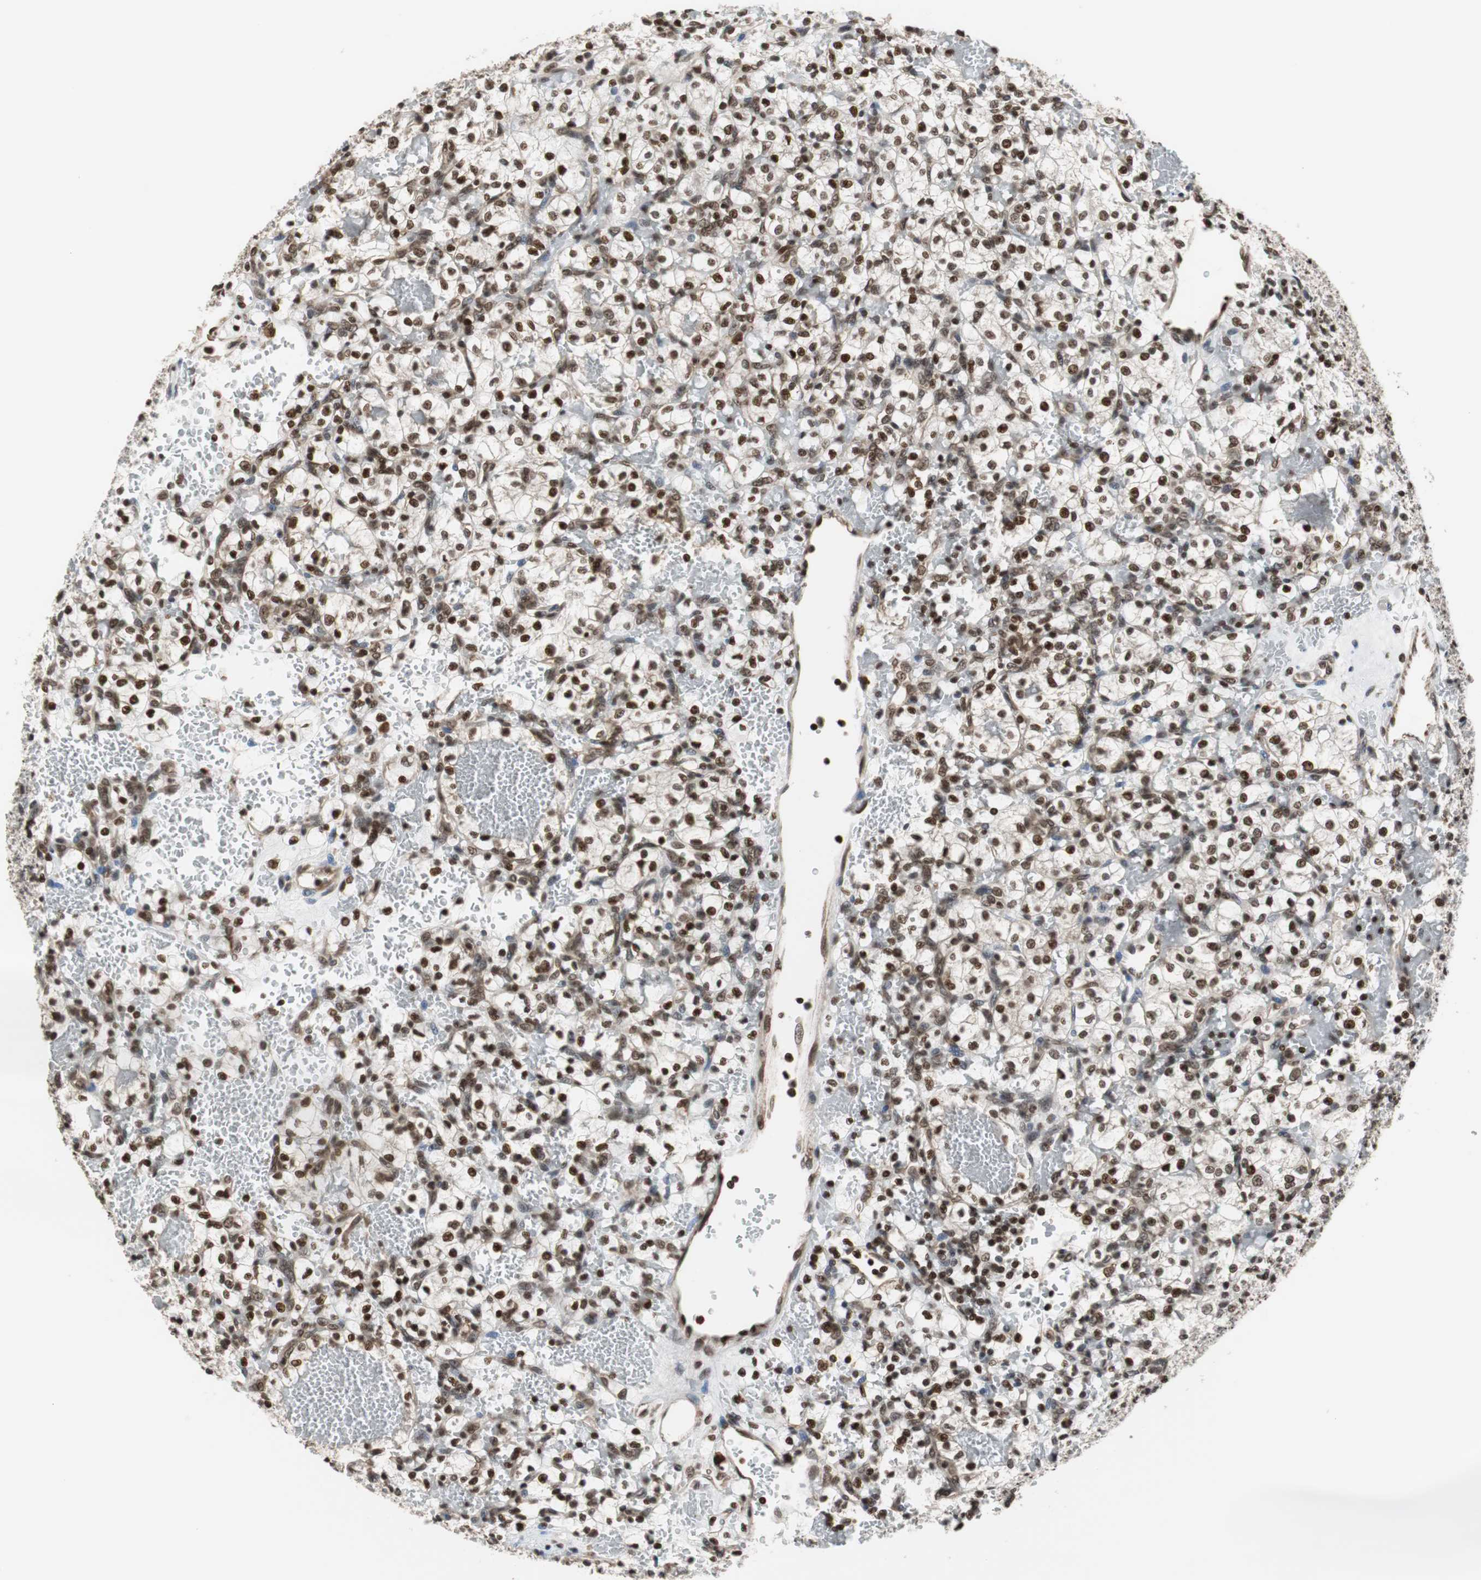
{"staining": {"intensity": "strong", "quantity": ">75%", "location": "nuclear"}, "tissue": "renal cancer", "cell_type": "Tumor cells", "image_type": "cancer", "snomed": [{"axis": "morphology", "description": "Adenocarcinoma, NOS"}, {"axis": "topography", "description": "Kidney"}], "caption": "Renal cancer tissue reveals strong nuclear expression in approximately >75% of tumor cells, visualized by immunohistochemistry.", "gene": "REST", "patient": {"sex": "female", "age": 60}}